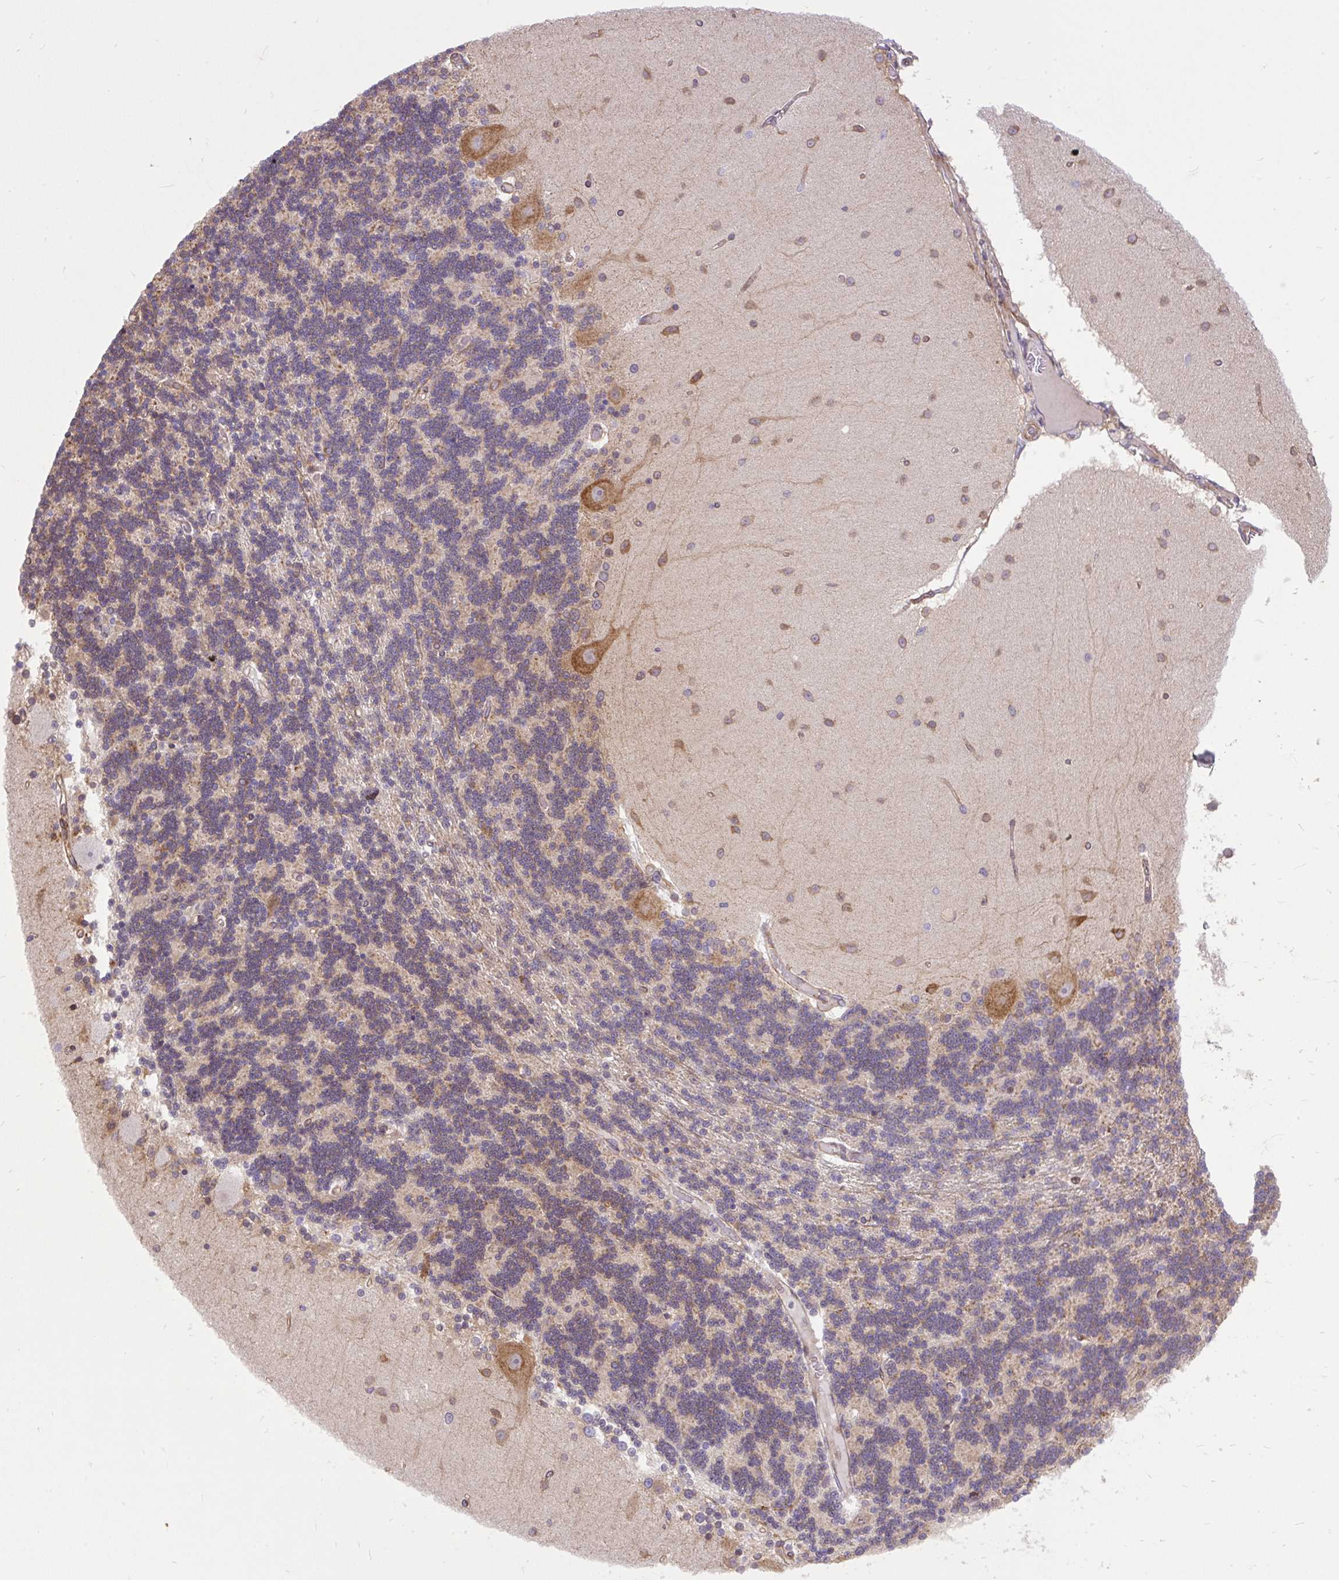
{"staining": {"intensity": "weak", "quantity": "<25%", "location": "cytoplasmic/membranous"}, "tissue": "cerebellum", "cell_type": "Cells in granular layer", "image_type": "normal", "snomed": [{"axis": "morphology", "description": "Normal tissue, NOS"}, {"axis": "topography", "description": "Cerebellum"}], "caption": "Histopathology image shows no protein expression in cells in granular layer of unremarkable cerebellum. (DAB immunohistochemistry, high magnification).", "gene": "TRIM17", "patient": {"sex": "female", "age": 54}}